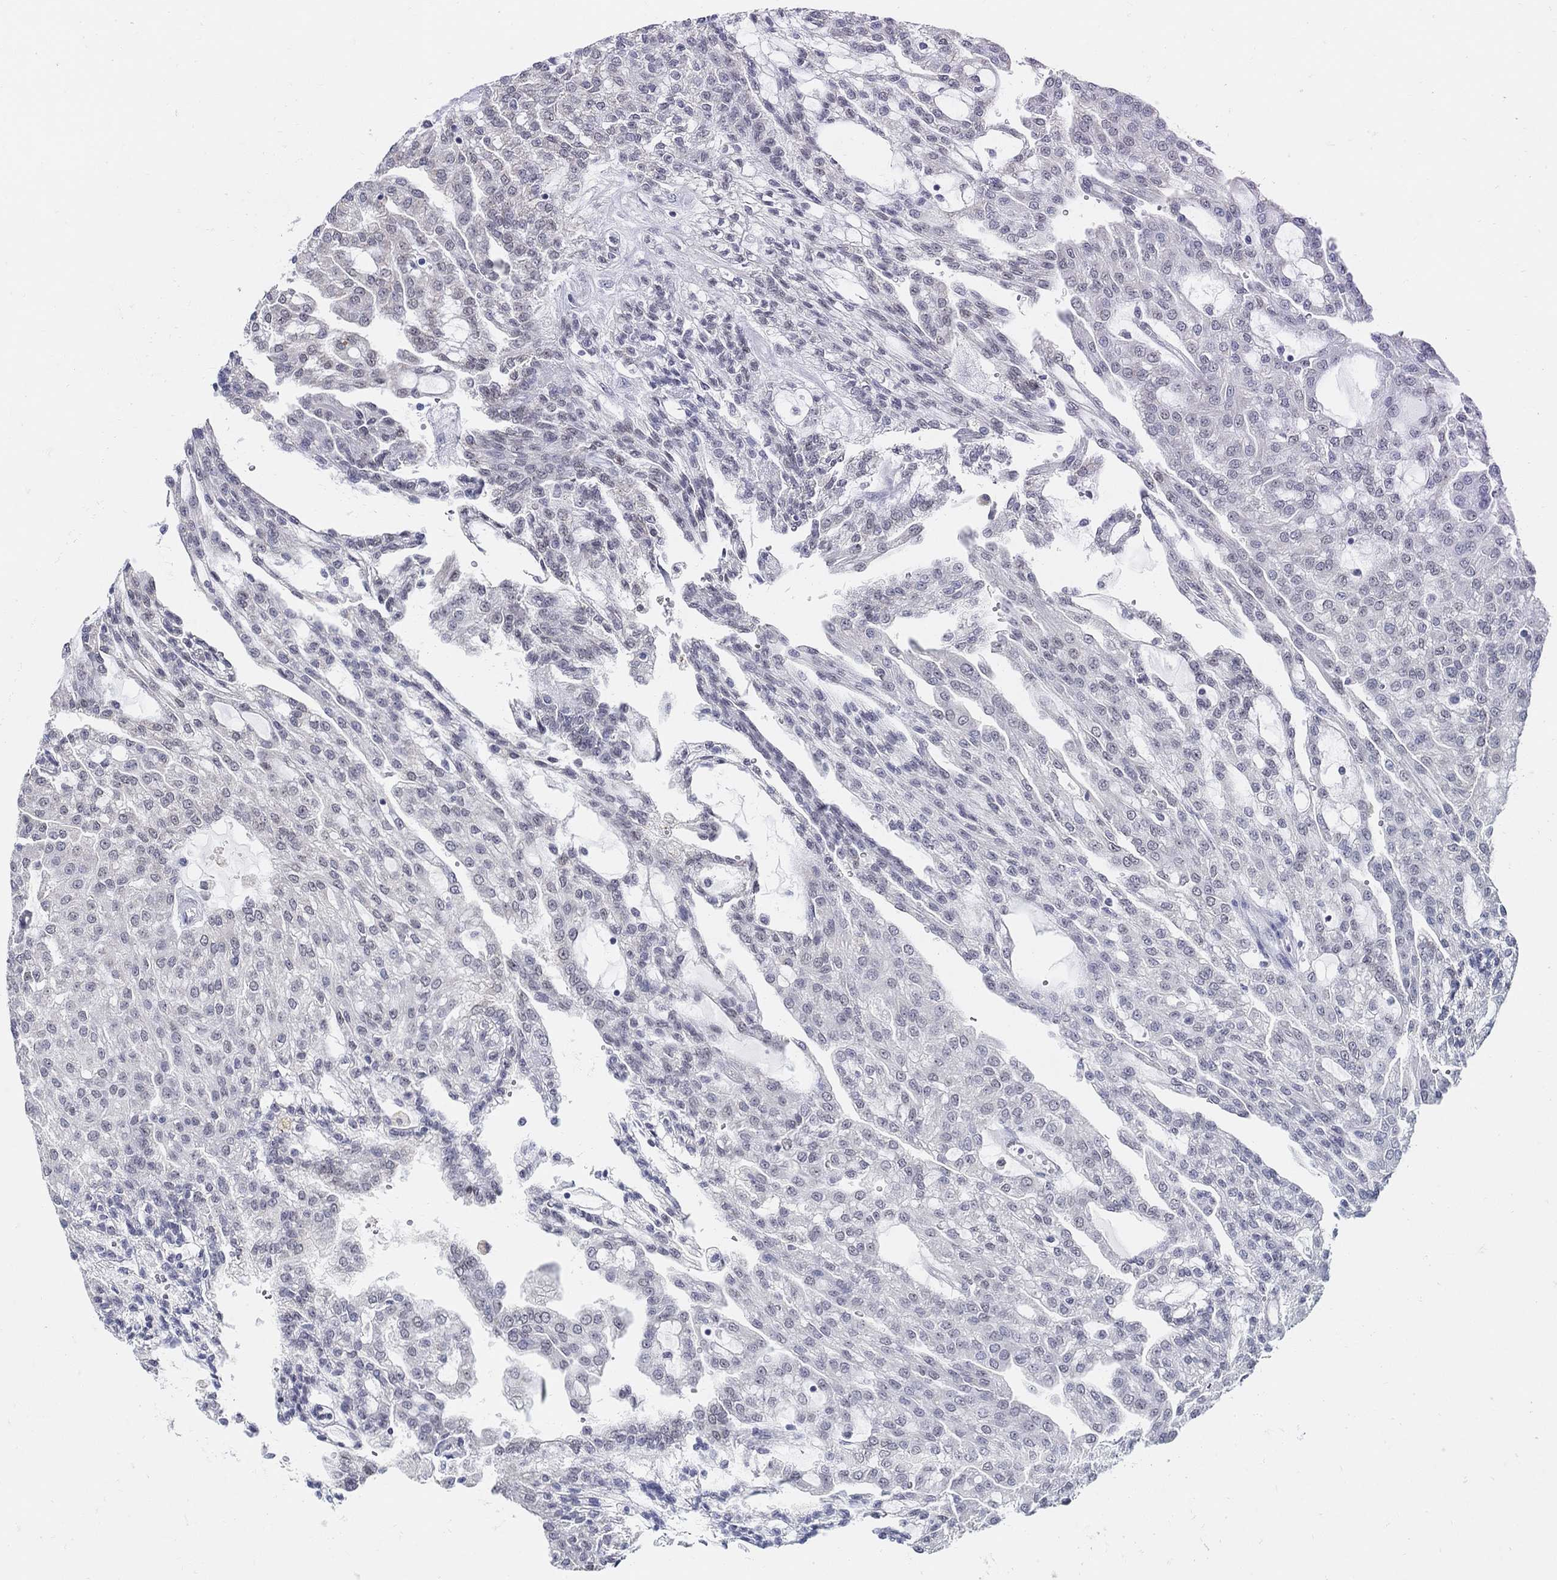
{"staining": {"intensity": "negative", "quantity": "none", "location": "none"}, "tissue": "renal cancer", "cell_type": "Tumor cells", "image_type": "cancer", "snomed": [{"axis": "morphology", "description": "Adenocarcinoma, NOS"}, {"axis": "topography", "description": "Kidney"}], "caption": "A histopathology image of renal cancer (adenocarcinoma) stained for a protein reveals no brown staining in tumor cells.", "gene": "USP29", "patient": {"sex": "male", "age": 63}}